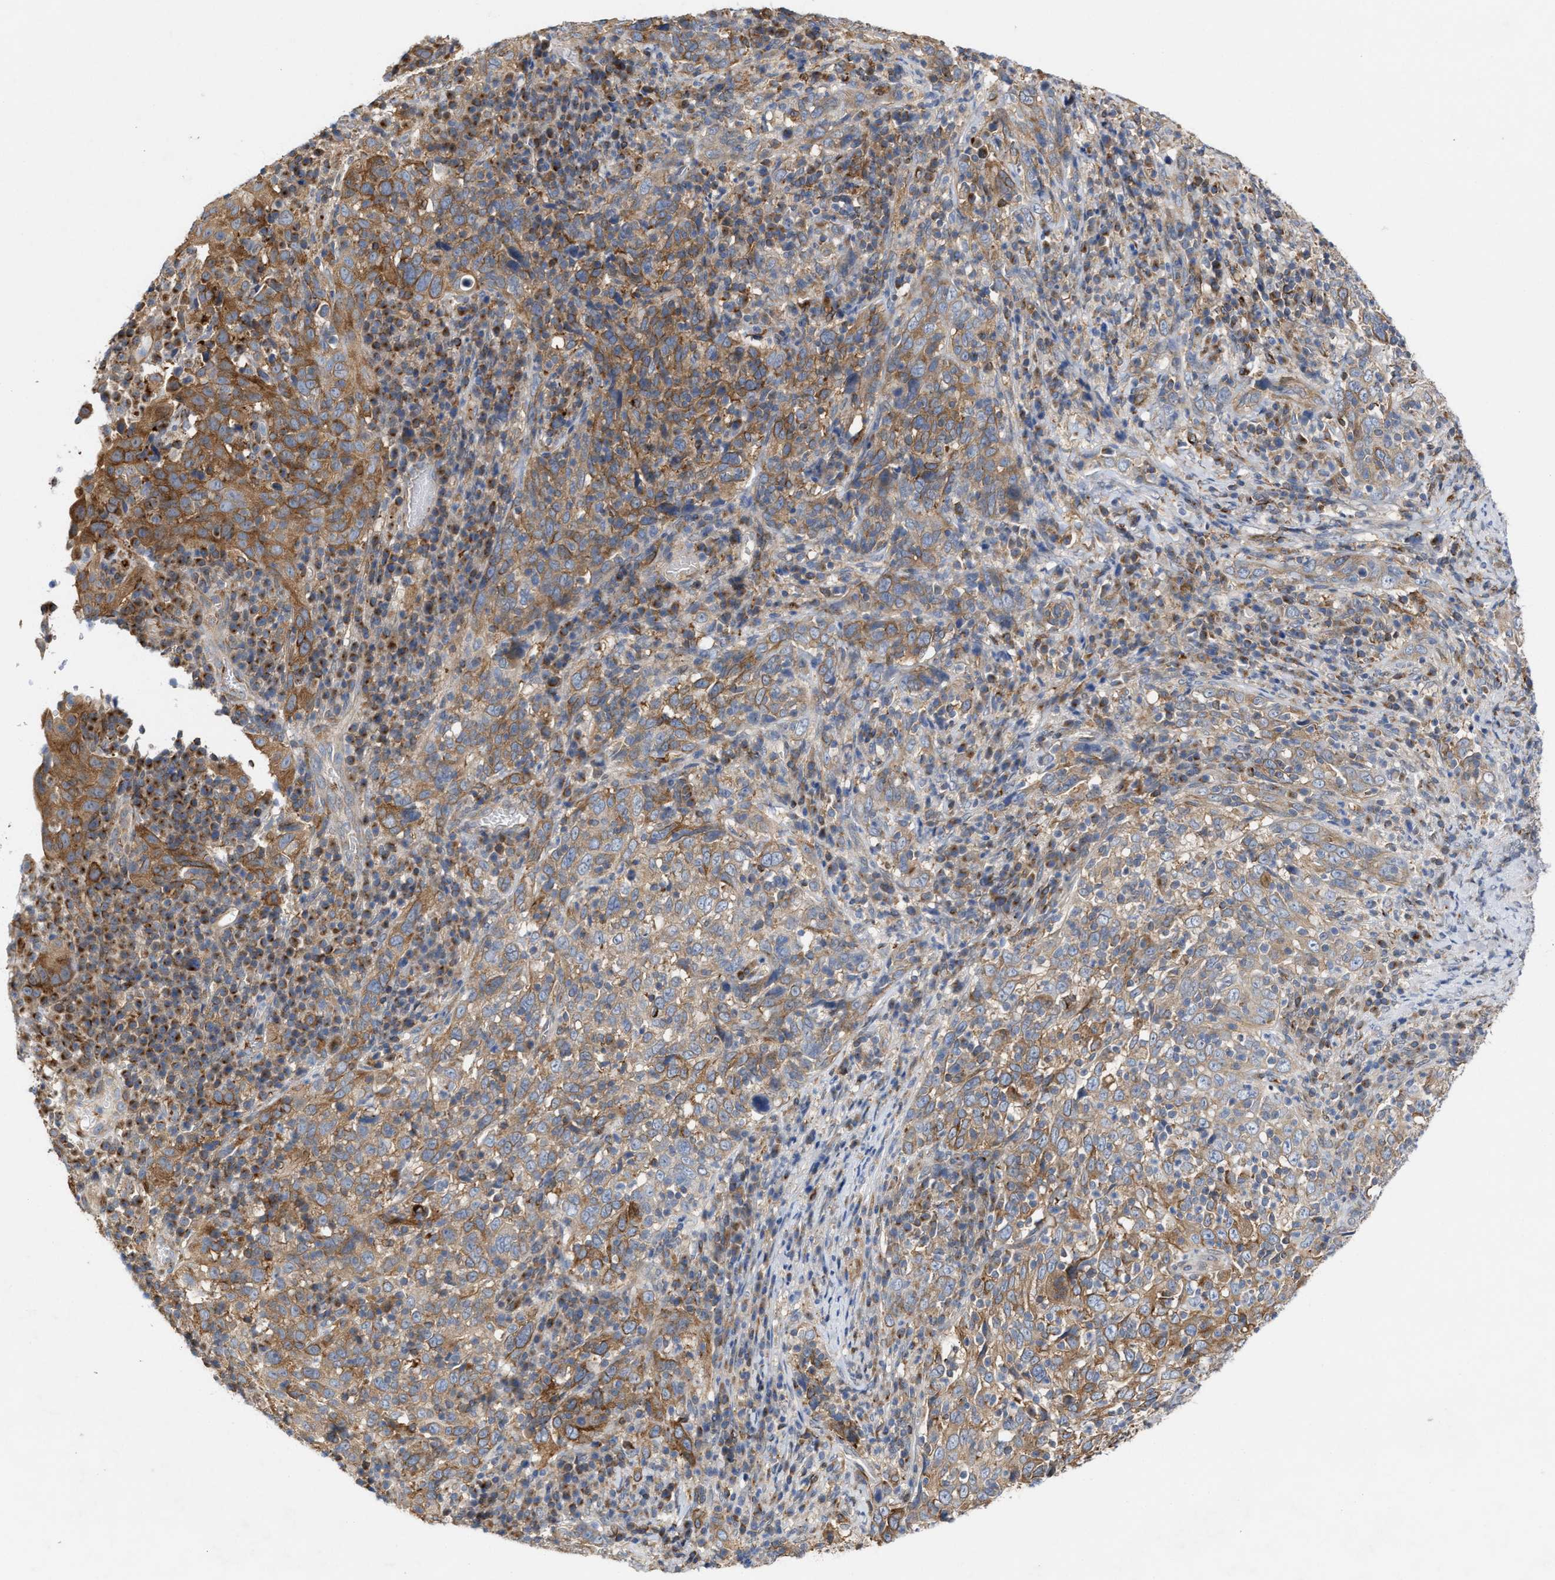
{"staining": {"intensity": "moderate", "quantity": "25%-75%", "location": "cytoplasmic/membranous"}, "tissue": "cervical cancer", "cell_type": "Tumor cells", "image_type": "cancer", "snomed": [{"axis": "morphology", "description": "Squamous cell carcinoma, NOS"}, {"axis": "topography", "description": "Cervix"}], "caption": "Moderate cytoplasmic/membranous staining for a protein is appreciated in about 25%-75% of tumor cells of cervical squamous cell carcinoma using immunohistochemistry (IHC).", "gene": "BBLN", "patient": {"sex": "female", "age": 46}}